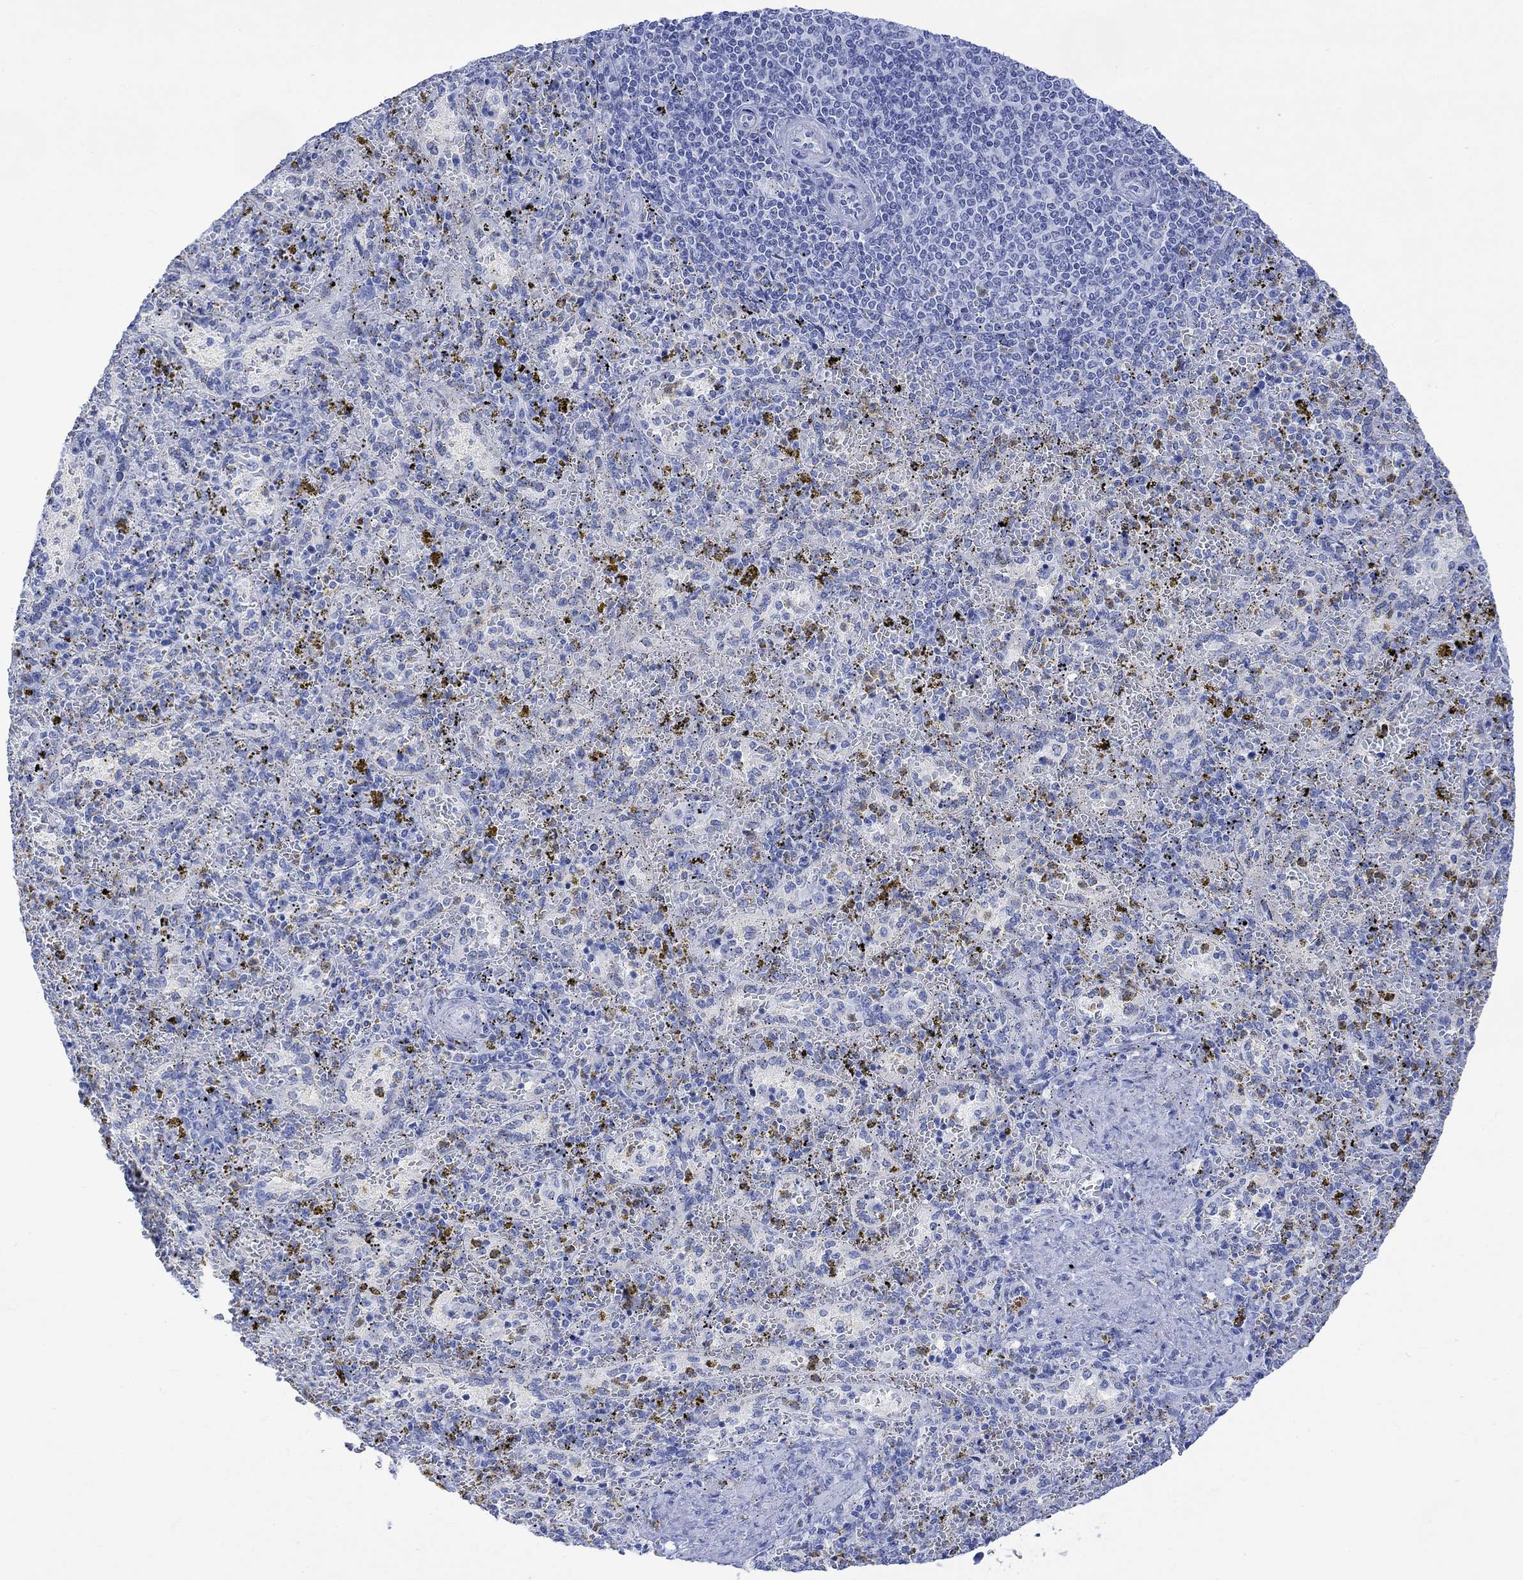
{"staining": {"intensity": "negative", "quantity": "none", "location": "none"}, "tissue": "spleen", "cell_type": "Cells in red pulp", "image_type": "normal", "snomed": [{"axis": "morphology", "description": "Normal tissue, NOS"}, {"axis": "topography", "description": "Spleen"}], "caption": "A histopathology image of human spleen is negative for staining in cells in red pulp. (DAB IHC visualized using brightfield microscopy, high magnification).", "gene": "CELF4", "patient": {"sex": "female", "age": 50}}